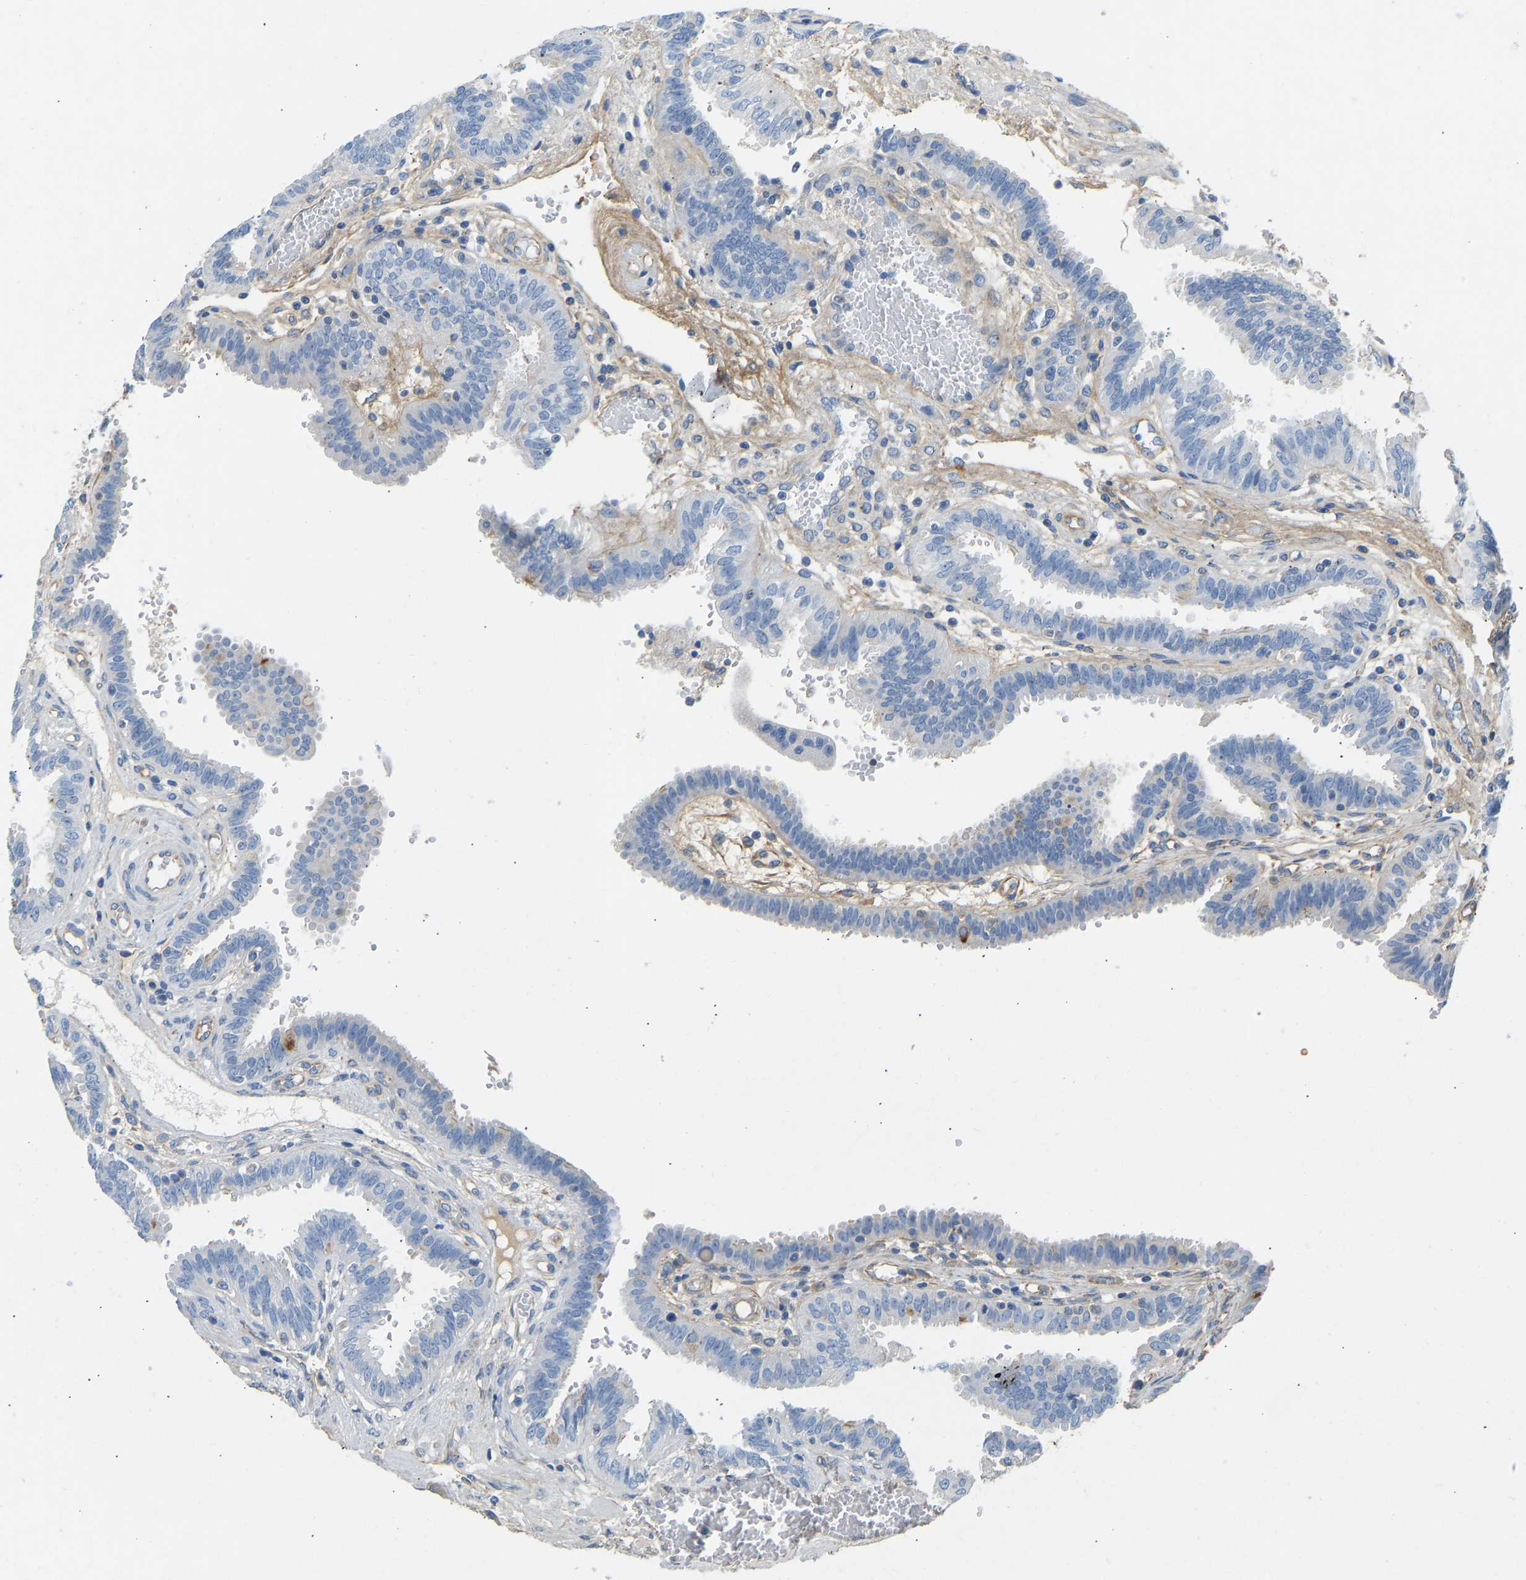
{"staining": {"intensity": "negative", "quantity": "none", "location": "none"}, "tissue": "fallopian tube", "cell_type": "Glandular cells", "image_type": "normal", "snomed": [{"axis": "morphology", "description": "Normal tissue, NOS"}, {"axis": "topography", "description": "Fallopian tube"}, {"axis": "topography", "description": "Placenta"}], "caption": "The IHC micrograph has no significant staining in glandular cells of fallopian tube.", "gene": "TECTA", "patient": {"sex": "female", "age": 32}}